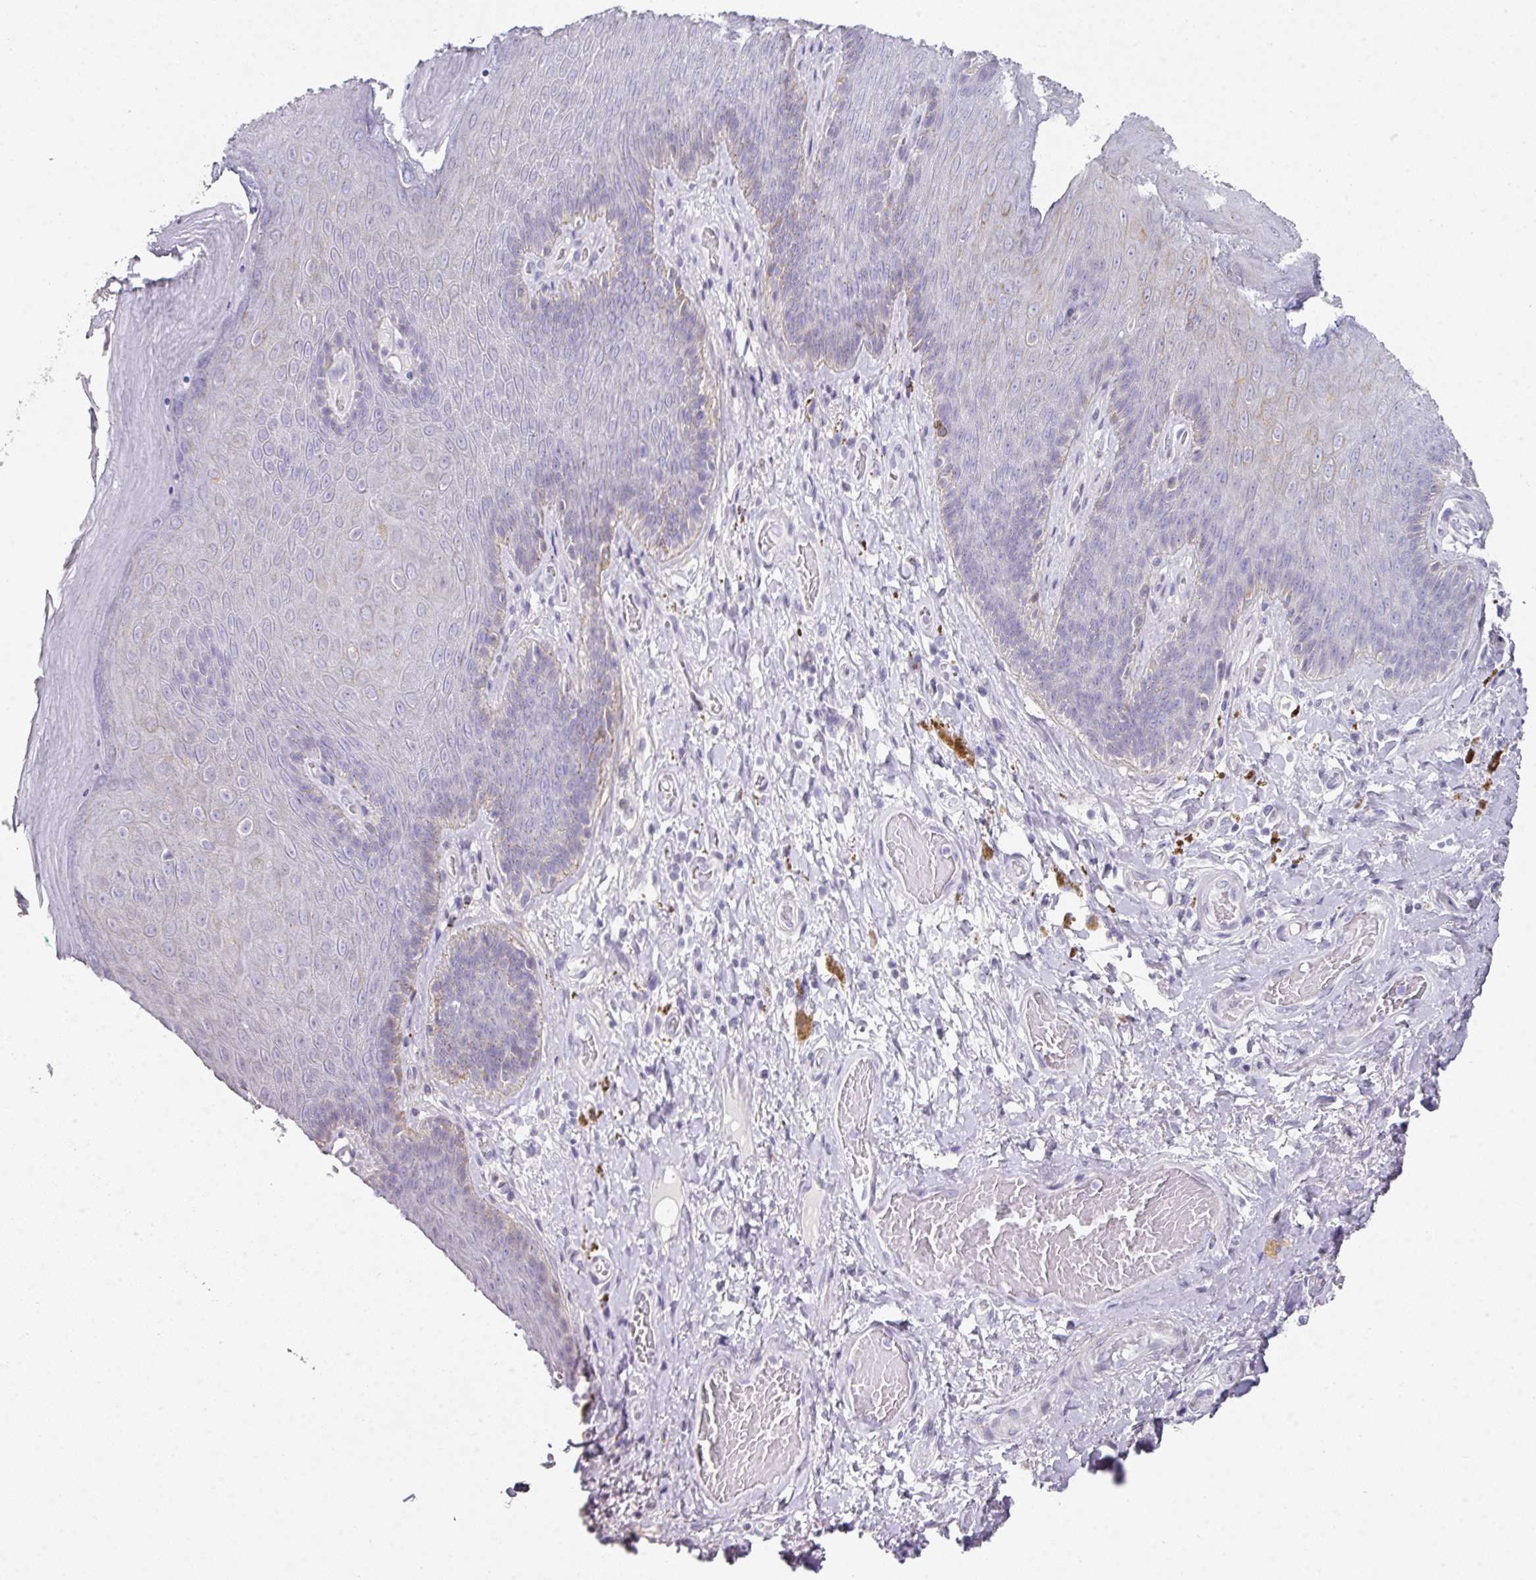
{"staining": {"intensity": "negative", "quantity": "none", "location": "none"}, "tissue": "skin", "cell_type": "Epidermal cells", "image_type": "normal", "snomed": [{"axis": "morphology", "description": "Normal tissue, NOS"}, {"axis": "topography", "description": "Anal"}, {"axis": "topography", "description": "Peripheral nerve tissue"}], "caption": "Immunohistochemistry (IHC) micrograph of normal skin stained for a protein (brown), which demonstrates no expression in epidermal cells. Brightfield microscopy of immunohistochemistry (IHC) stained with DAB (brown) and hematoxylin (blue), captured at high magnification.", "gene": "ANKRD29", "patient": {"sex": "male", "age": 53}}